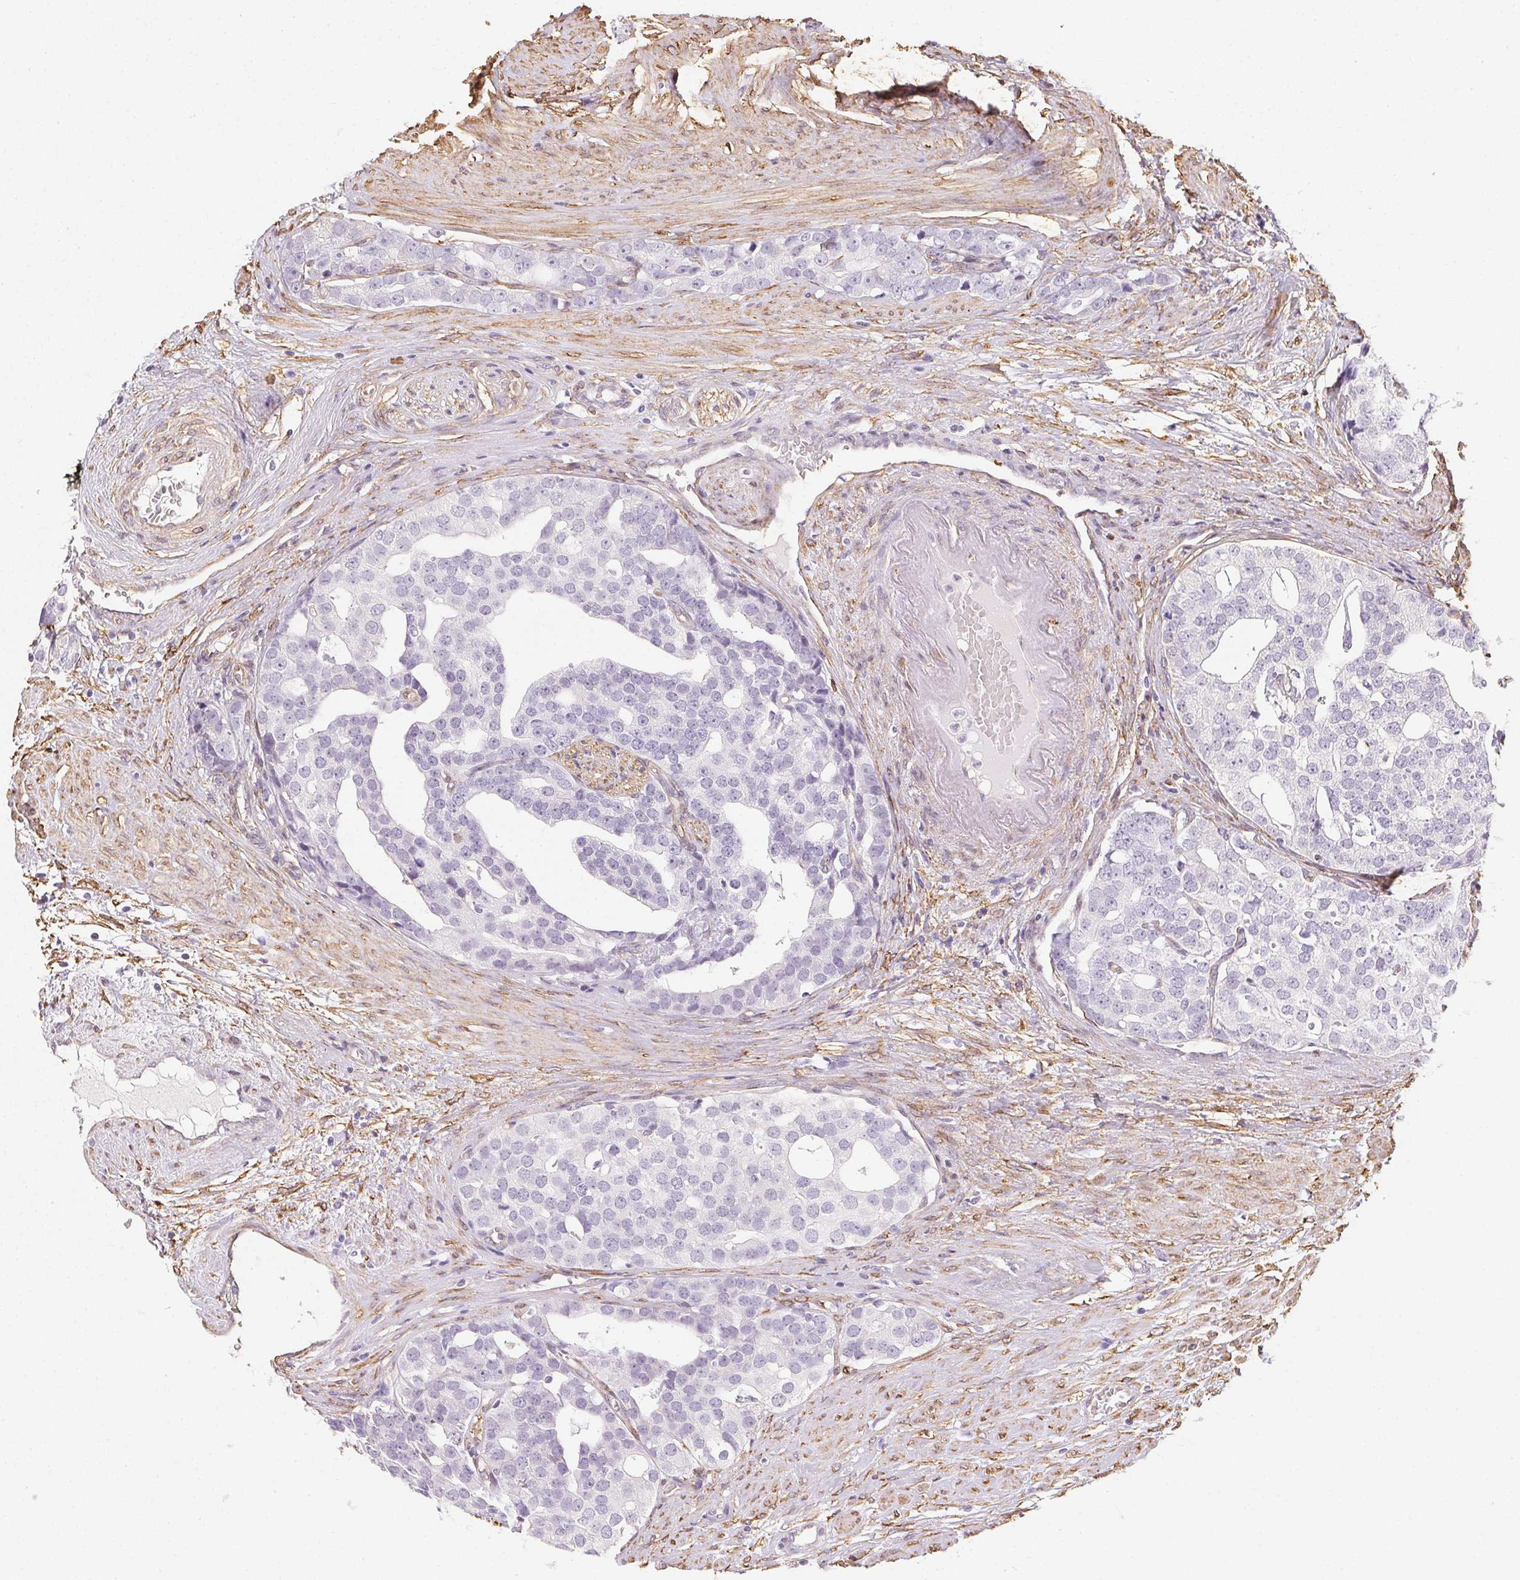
{"staining": {"intensity": "negative", "quantity": "none", "location": "none"}, "tissue": "prostate cancer", "cell_type": "Tumor cells", "image_type": "cancer", "snomed": [{"axis": "morphology", "description": "Adenocarcinoma, High grade"}, {"axis": "topography", "description": "Prostate"}], "caption": "Immunohistochemistry (IHC) micrograph of human high-grade adenocarcinoma (prostate) stained for a protein (brown), which exhibits no staining in tumor cells.", "gene": "RSBN1", "patient": {"sex": "male", "age": 71}}